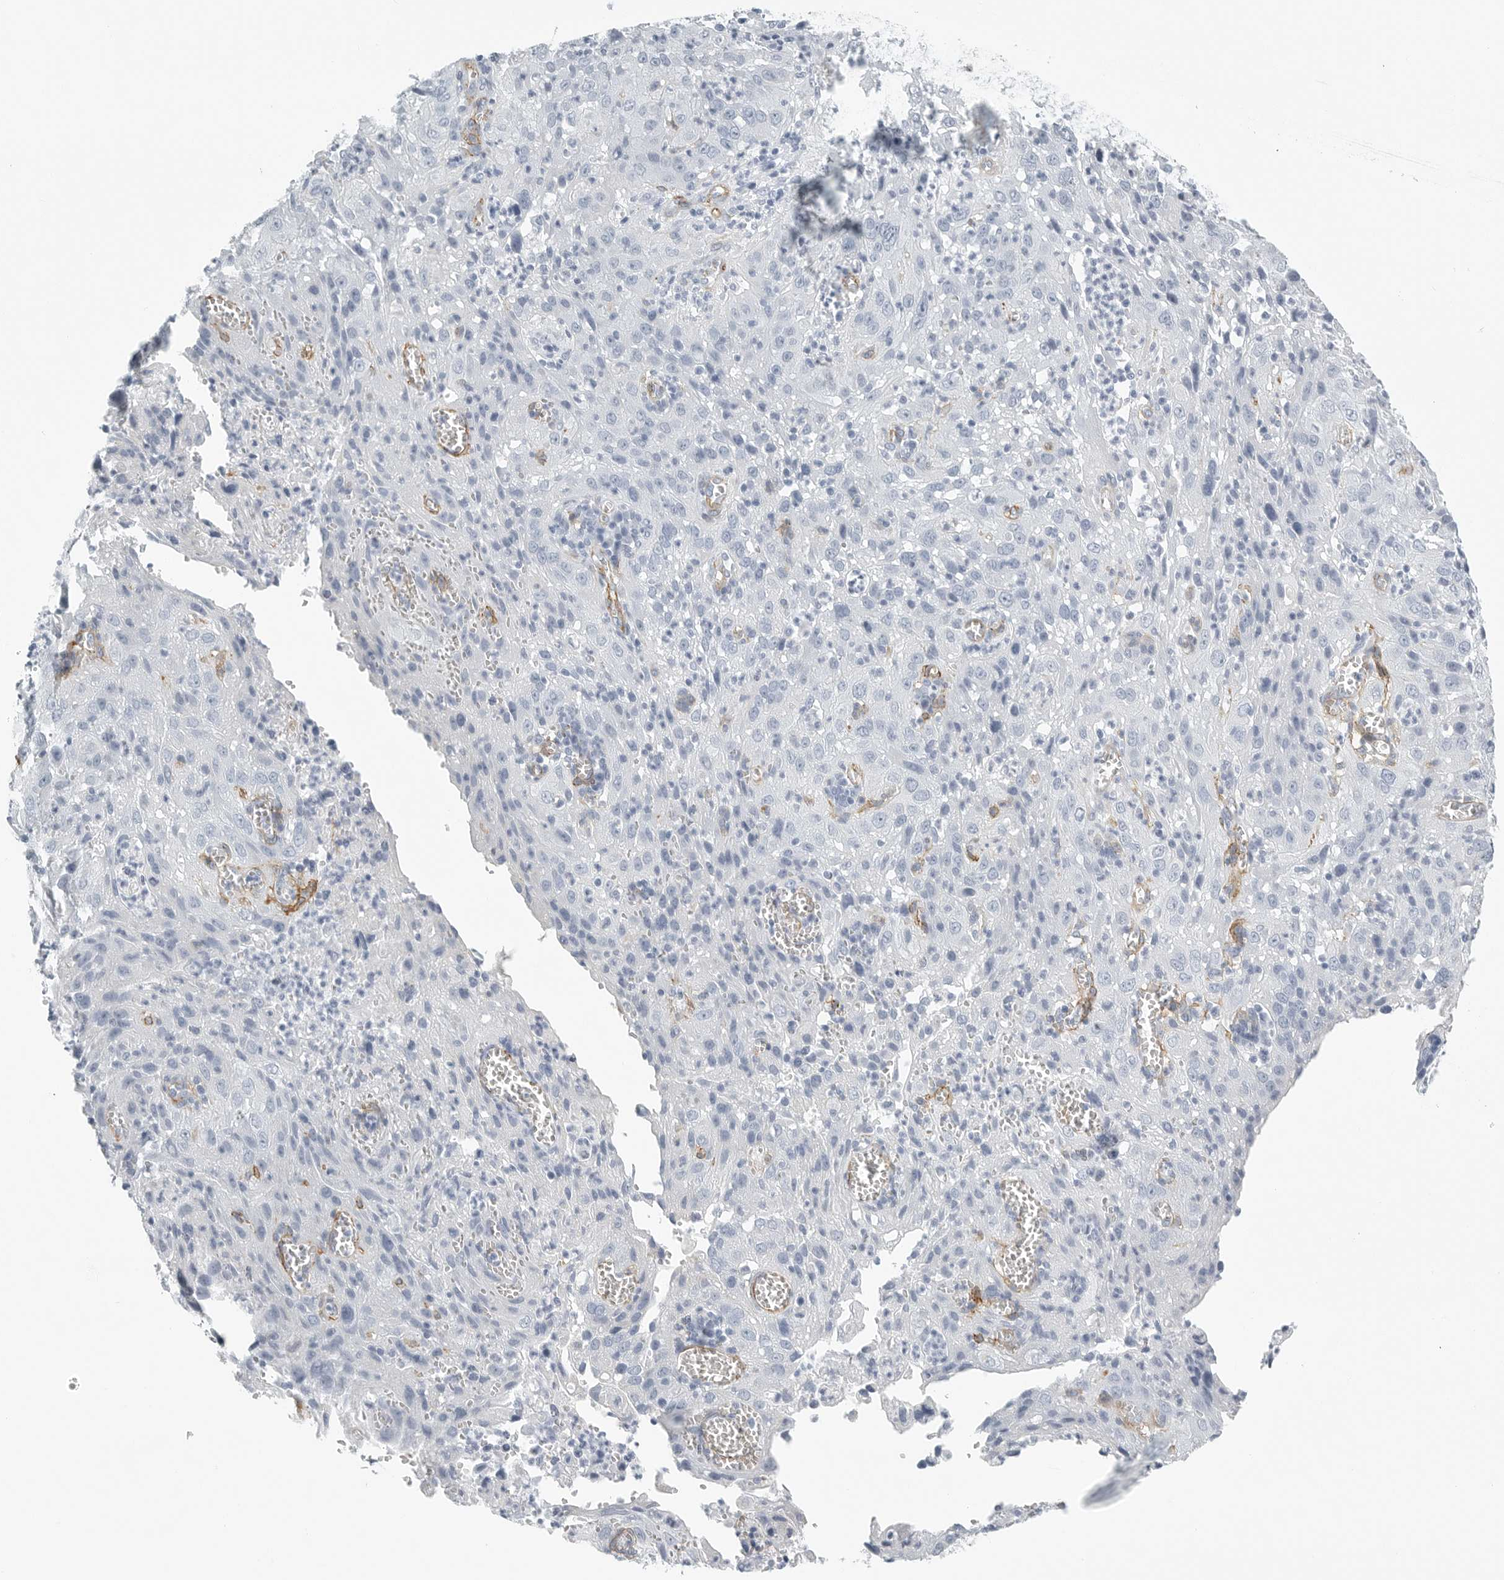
{"staining": {"intensity": "negative", "quantity": "none", "location": "none"}, "tissue": "cervical cancer", "cell_type": "Tumor cells", "image_type": "cancer", "snomed": [{"axis": "morphology", "description": "Squamous cell carcinoma, NOS"}, {"axis": "topography", "description": "Cervix"}], "caption": "IHC photomicrograph of neoplastic tissue: human squamous cell carcinoma (cervical) stained with DAB exhibits no significant protein expression in tumor cells.", "gene": "TNR", "patient": {"sex": "female", "age": 32}}